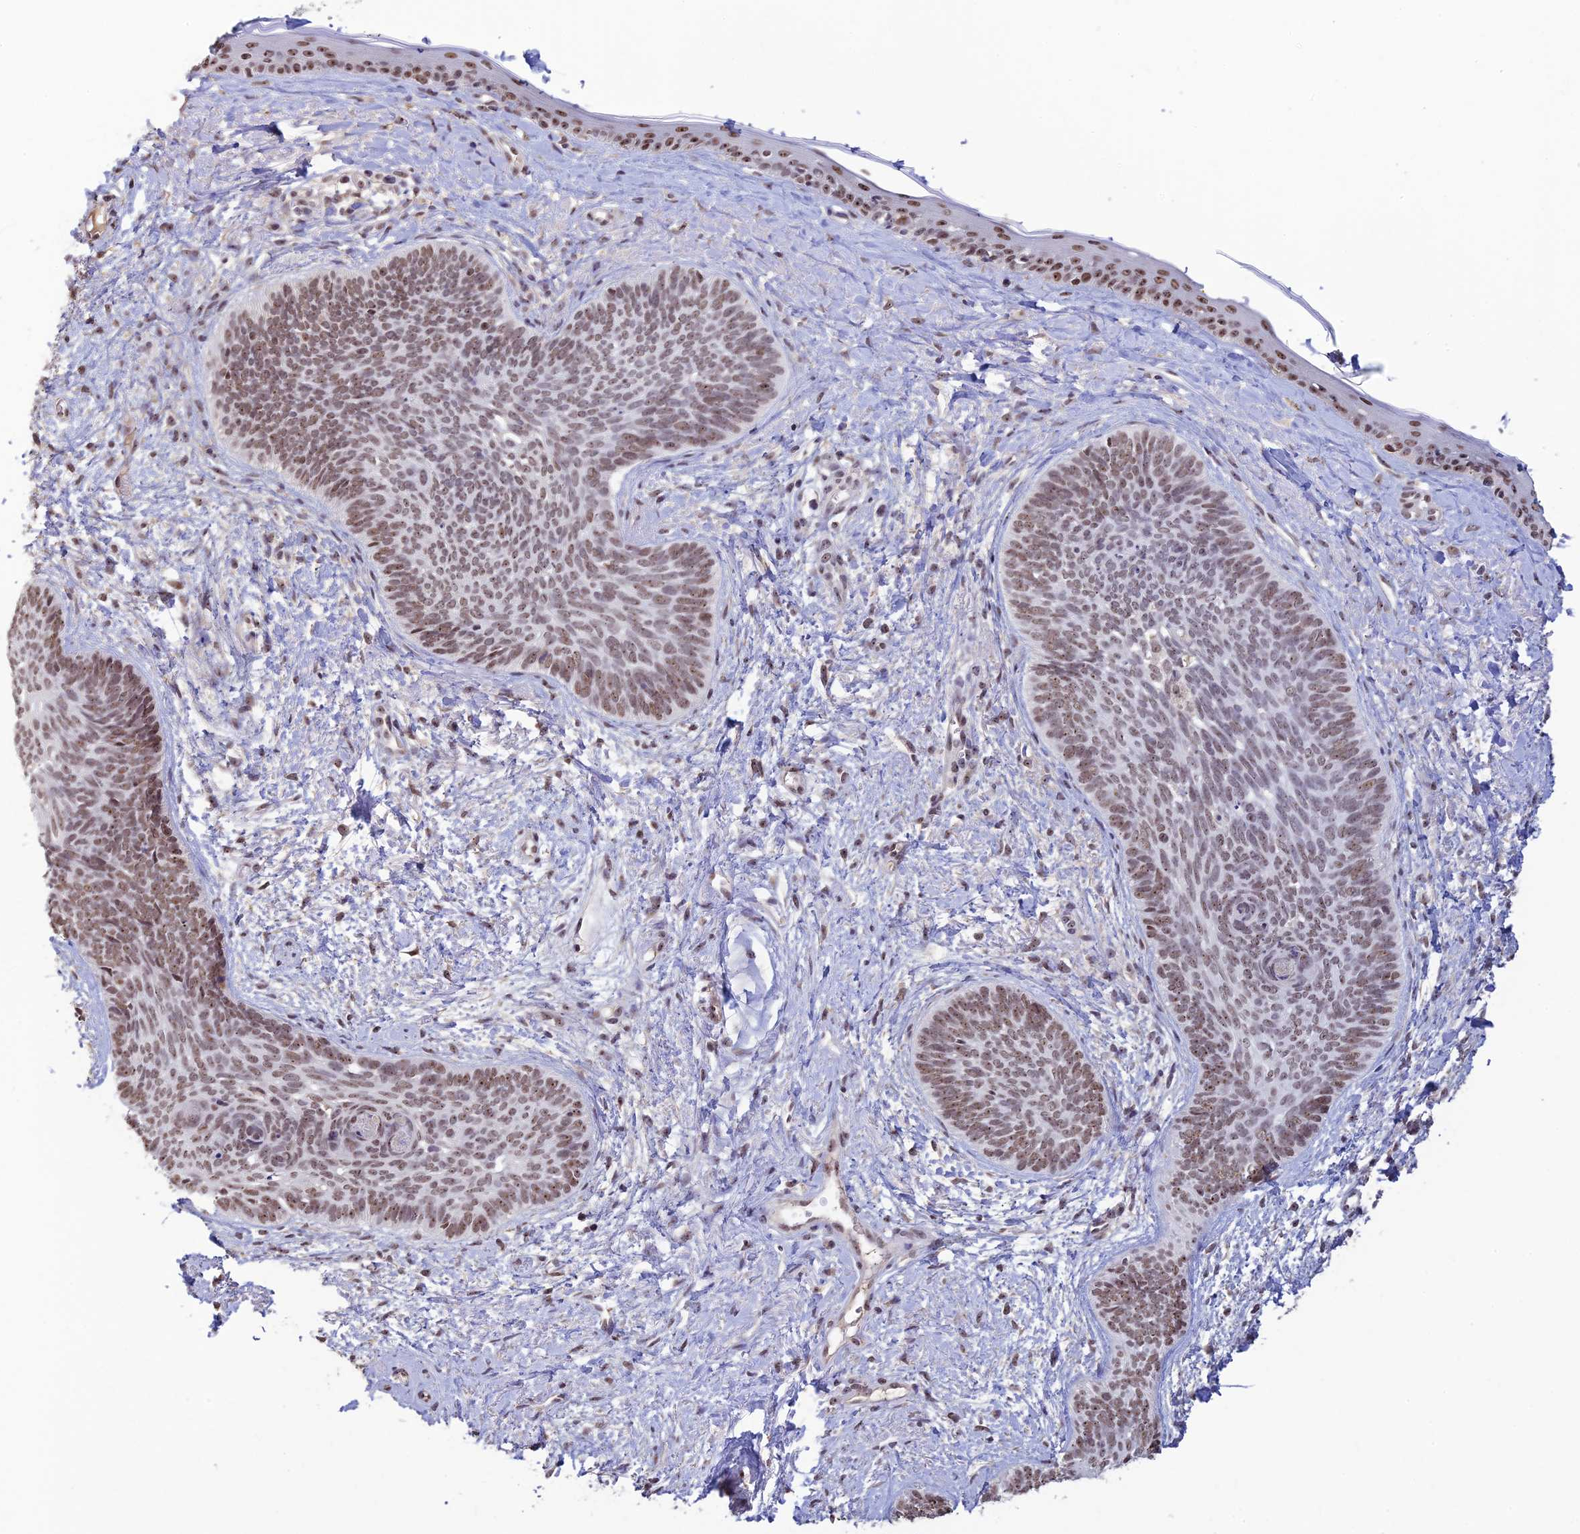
{"staining": {"intensity": "weak", "quantity": ">75%", "location": "nuclear"}, "tissue": "skin cancer", "cell_type": "Tumor cells", "image_type": "cancer", "snomed": [{"axis": "morphology", "description": "Basal cell carcinoma"}, {"axis": "topography", "description": "Skin"}], "caption": "IHC of human basal cell carcinoma (skin) demonstrates low levels of weak nuclear expression in about >75% of tumor cells.", "gene": "POLR1G", "patient": {"sex": "female", "age": 81}}